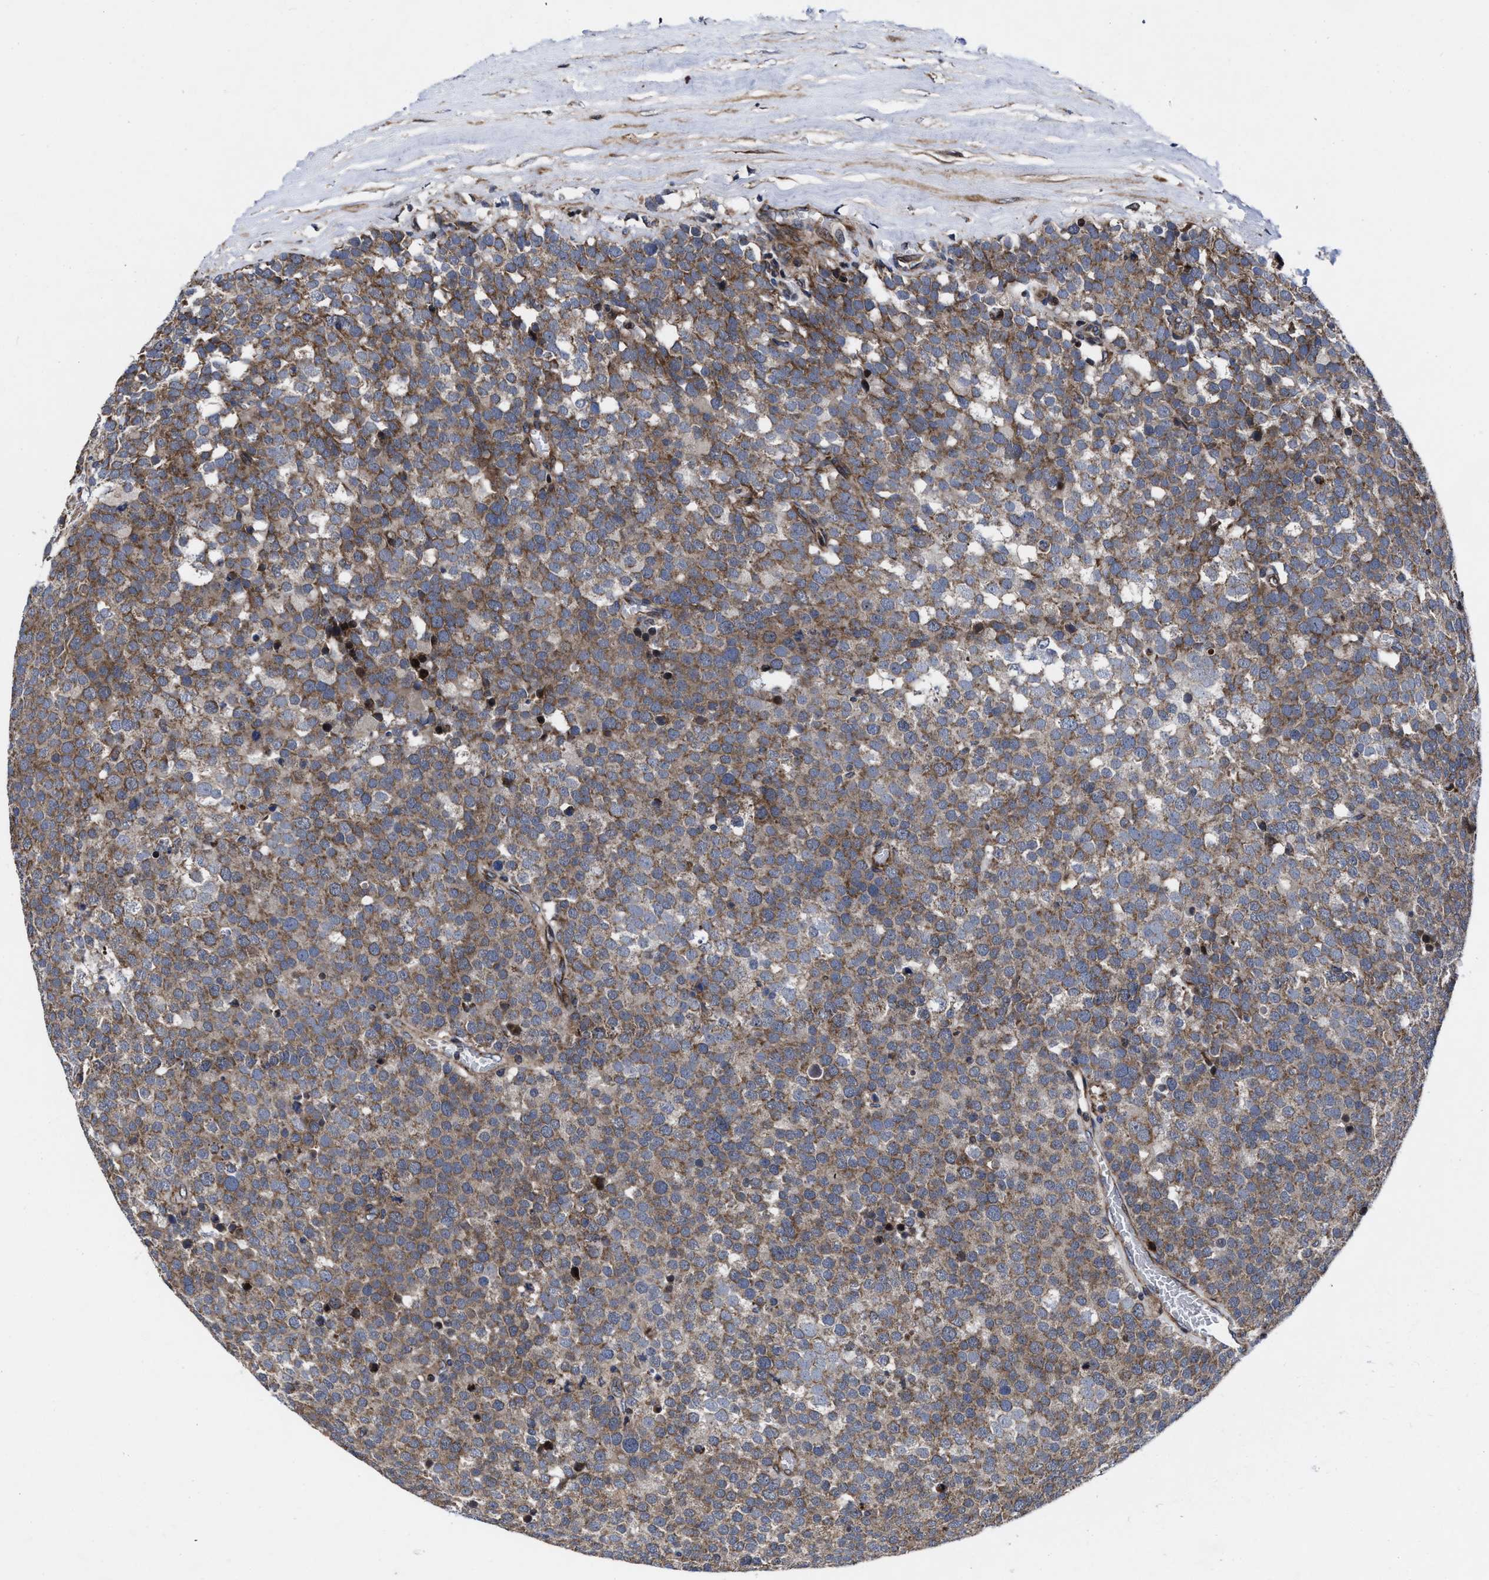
{"staining": {"intensity": "moderate", "quantity": ">75%", "location": "cytoplasmic/membranous"}, "tissue": "testis cancer", "cell_type": "Tumor cells", "image_type": "cancer", "snomed": [{"axis": "morphology", "description": "Normal tissue, NOS"}, {"axis": "morphology", "description": "Seminoma, NOS"}, {"axis": "topography", "description": "Testis"}], "caption": "Testis cancer (seminoma) tissue reveals moderate cytoplasmic/membranous expression in approximately >75% of tumor cells, visualized by immunohistochemistry.", "gene": "MRPL50", "patient": {"sex": "male", "age": 71}}